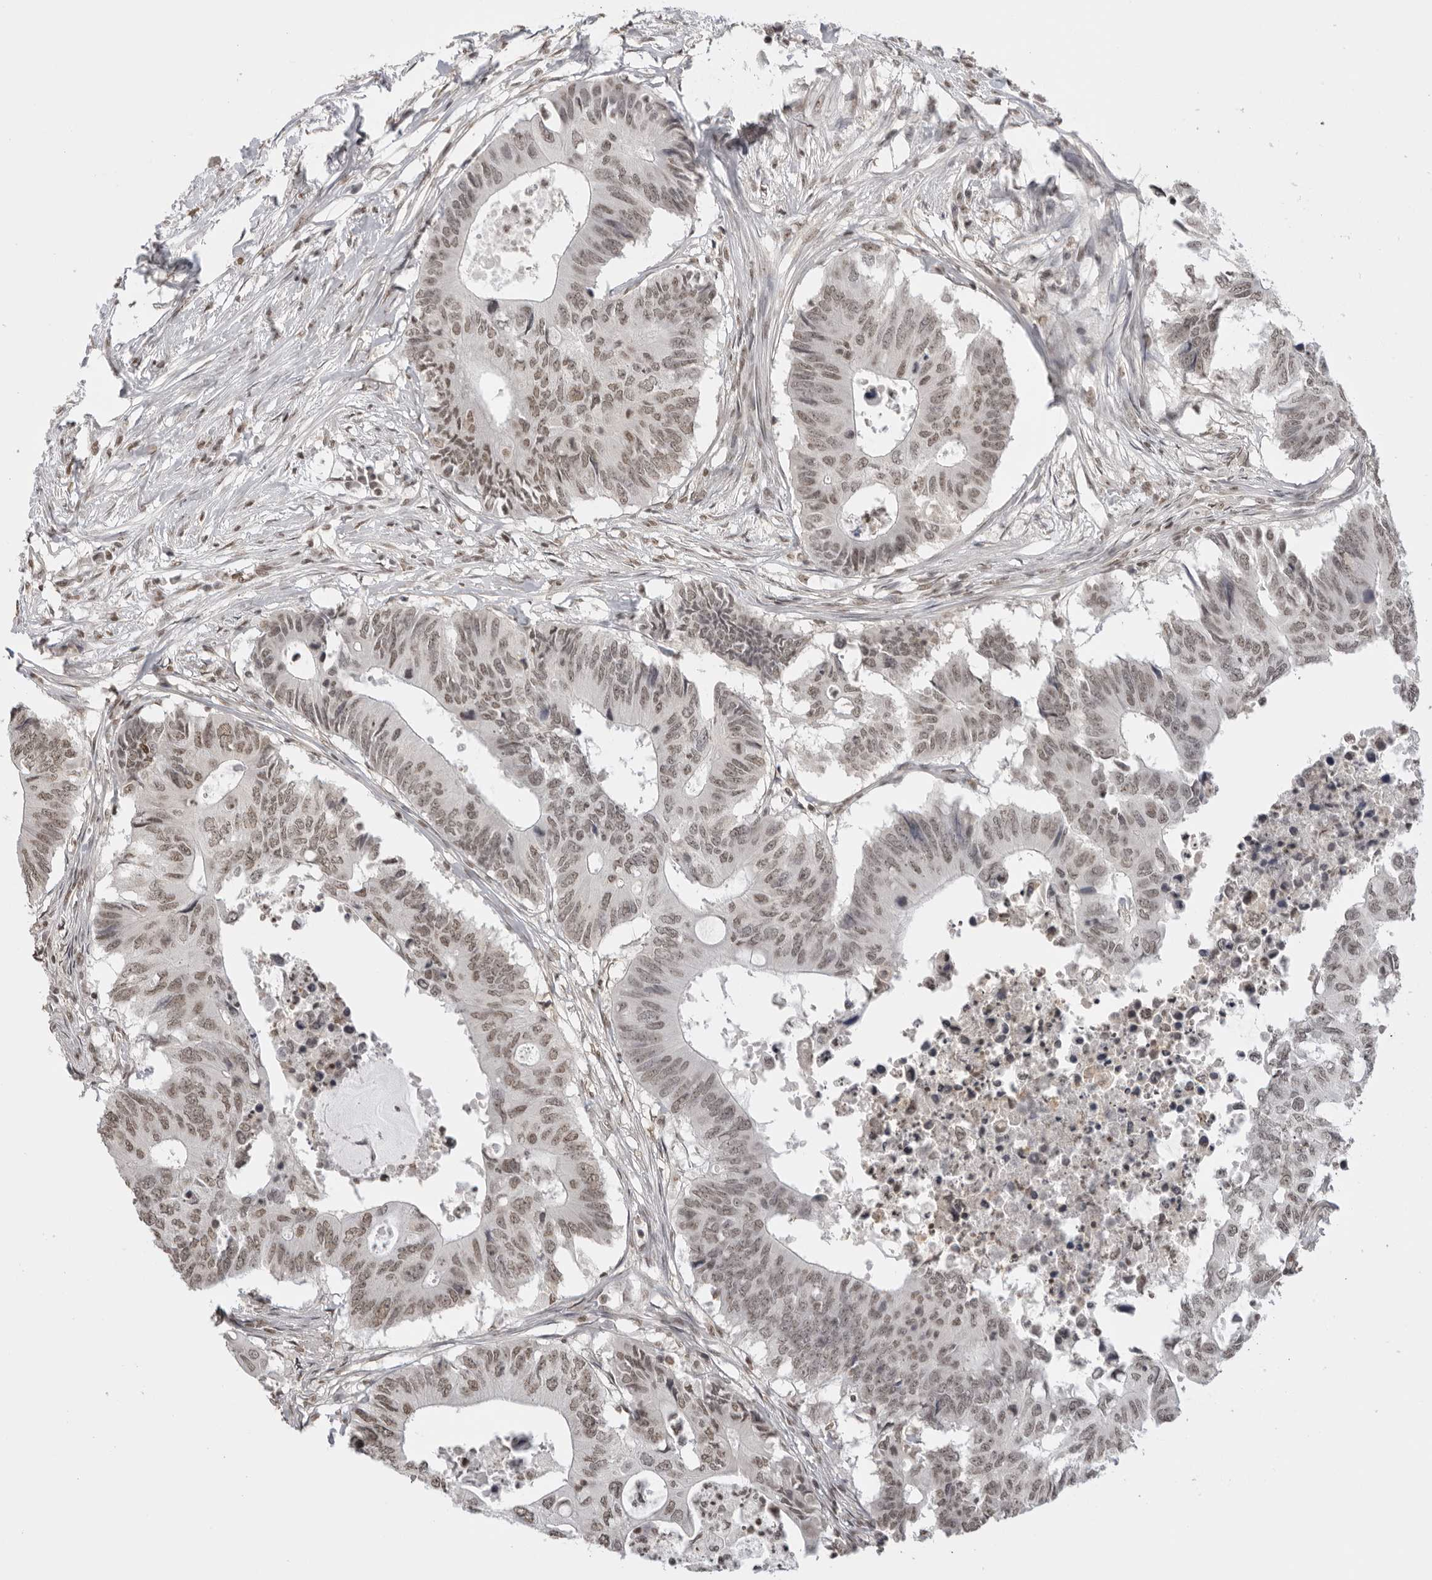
{"staining": {"intensity": "moderate", "quantity": ">75%", "location": "nuclear"}, "tissue": "colorectal cancer", "cell_type": "Tumor cells", "image_type": "cancer", "snomed": [{"axis": "morphology", "description": "Adenocarcinoma, NOS"}, {"axis": "topography", "description": "Colon"}], "caption": "Colorectal adenocarcinoma was stained to show a protein in brown. There is medium levels of moderate nuclear expression in about >75% of tumor cells. (DAB IHC, brown staining for protein, blue staining for nuclei).", "gene": "RPA2", "patient": {"sex": "male", "age": 71}}